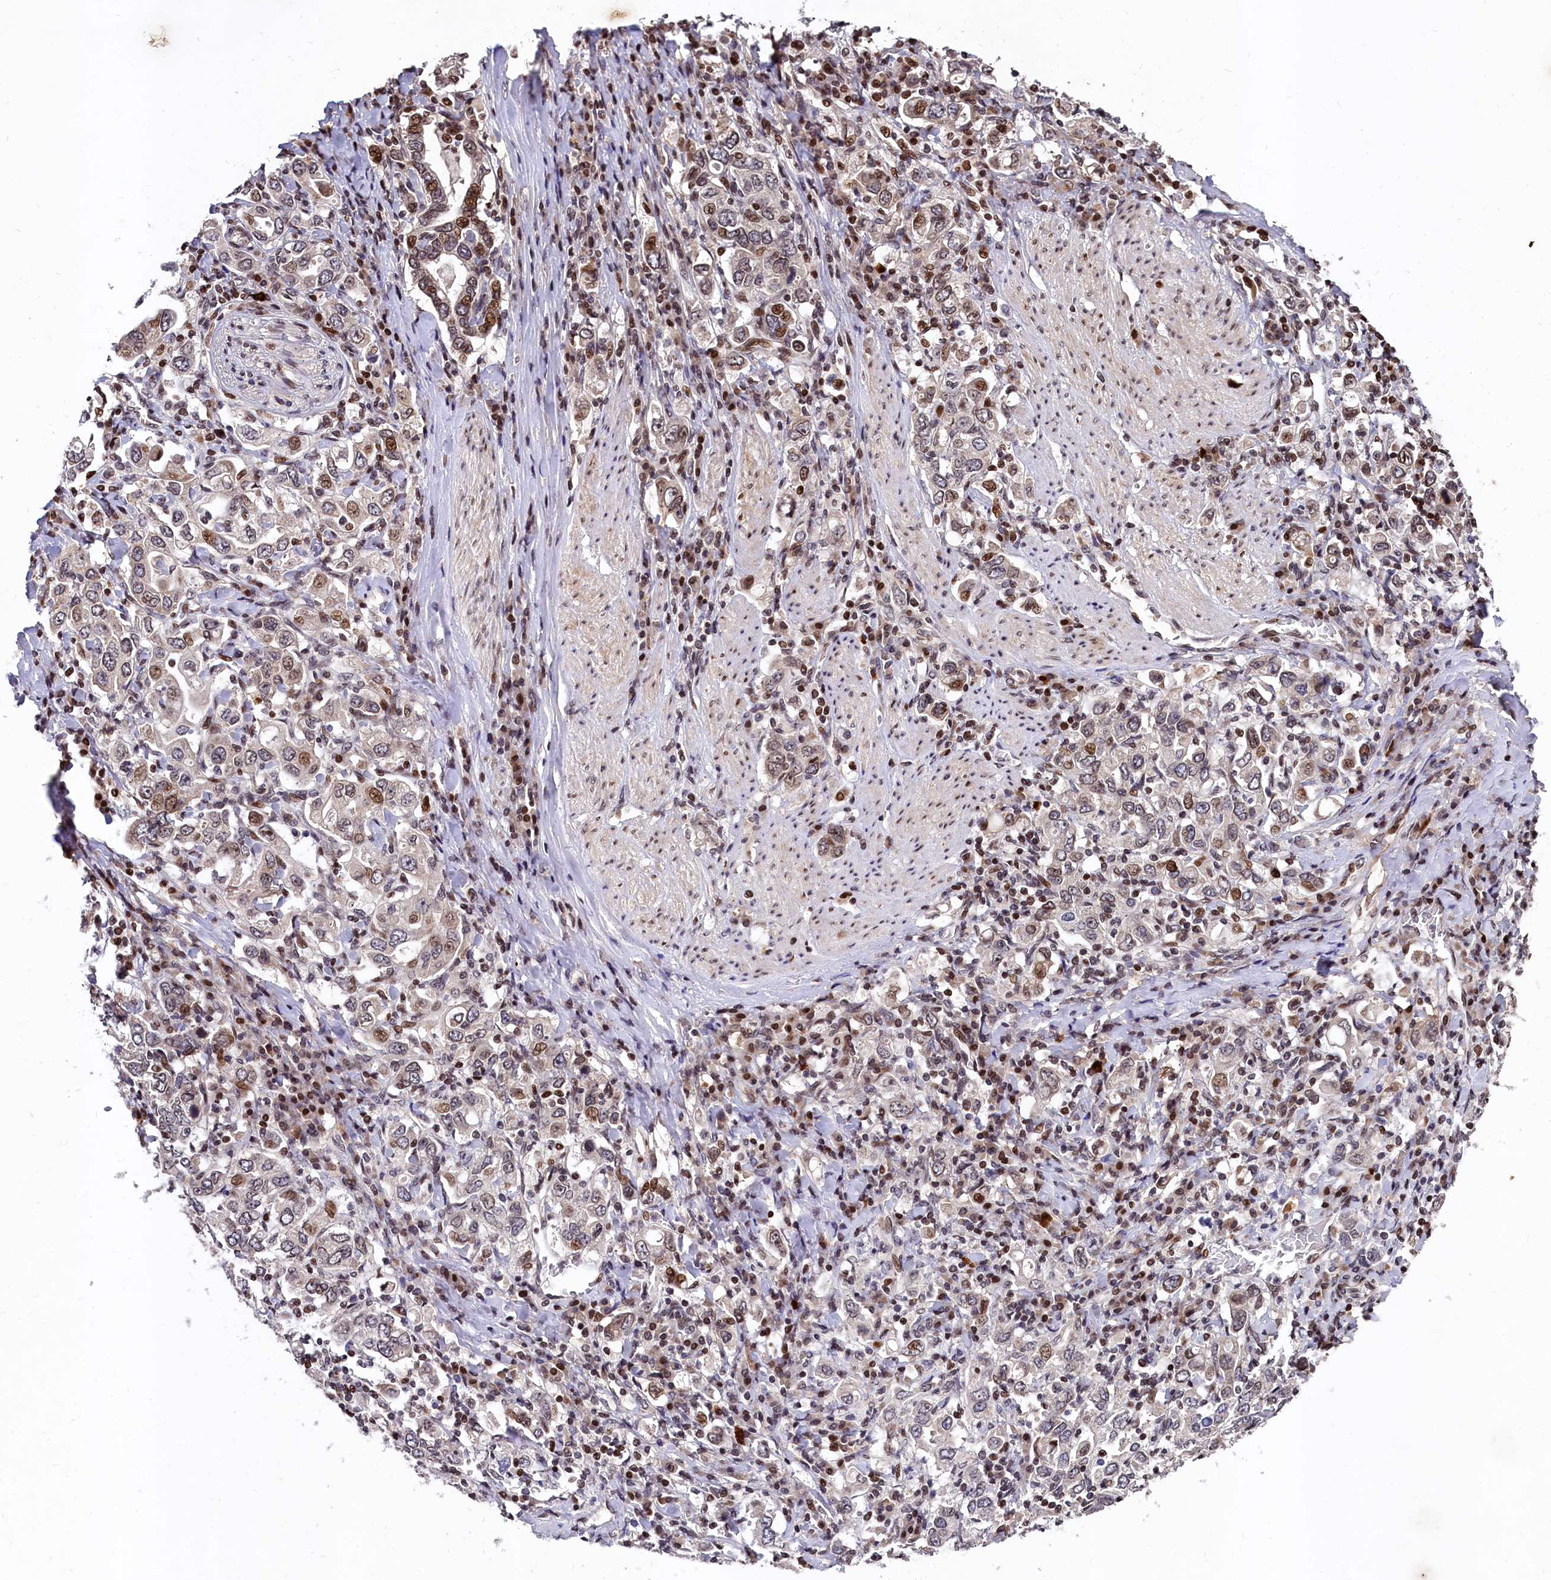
{"staining": {"intensity": "moderate", "quantity": "<25%", "location": "nuclear"}, "tissue": "stomach cancer", "cell_type": "Tumor cells", "image_type": "cancer", "snomed": [{"axis": "morphology", "description": "Adenocarcinoma, NOS"}, {"axis": "topography", "description": "Stomach, upper"}], "caption": "Immunohistochemical staining of human stomach adenocarcinoma reveals moderate nuclear protein expression in approximately <25% of tumor cells. (IHC, brightfield microscopy, high magnification).", "gene": "FAM217B", "patient": {"sex": "male", "age": 62}}